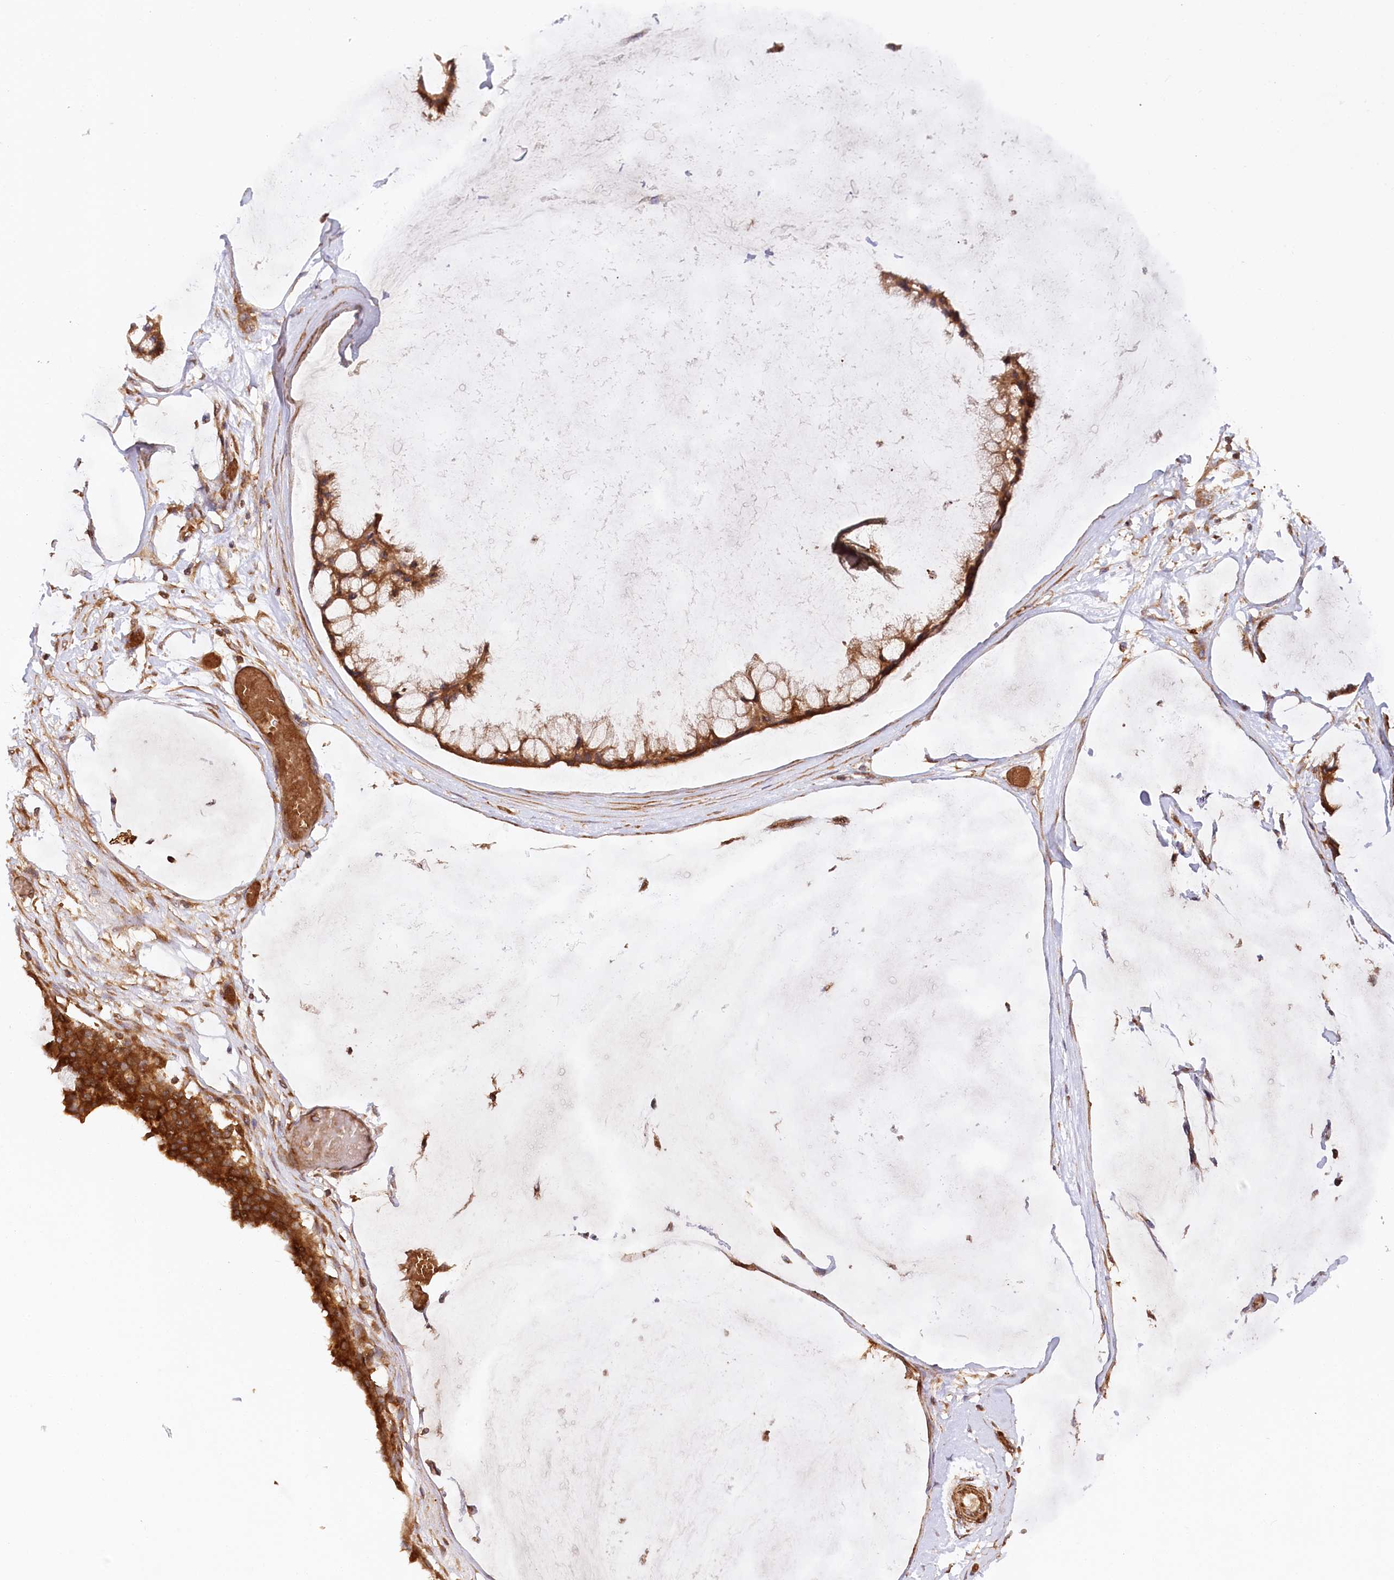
{"staining": {"intensity": "strong", "quantity": ">75%", "location": "cytoplasmic/membranous"}, "tissue": "ovarian cancer", "cell_type": "Tumor cells", "image_type": "cancer", "snomed": [{"axis": "morphology", "description": "Cystadenocarcinoma, mucinous, NOS"}, {"axis": "topography", "description": "Ovary"}], "caption": "Mucinous cystadenocarcinoma (ovarian) stained with DAB (3,3'-diaminobenzidine) immunohistochemistry reveals high levels of strong cytoplasmic/membranous staining in approximately >75% of tumor cells. The protein is shown in brown color, while the nuclei are stained blue.", "gene": "PAIP2", "patient": {"sex": "female", "age": 39}}